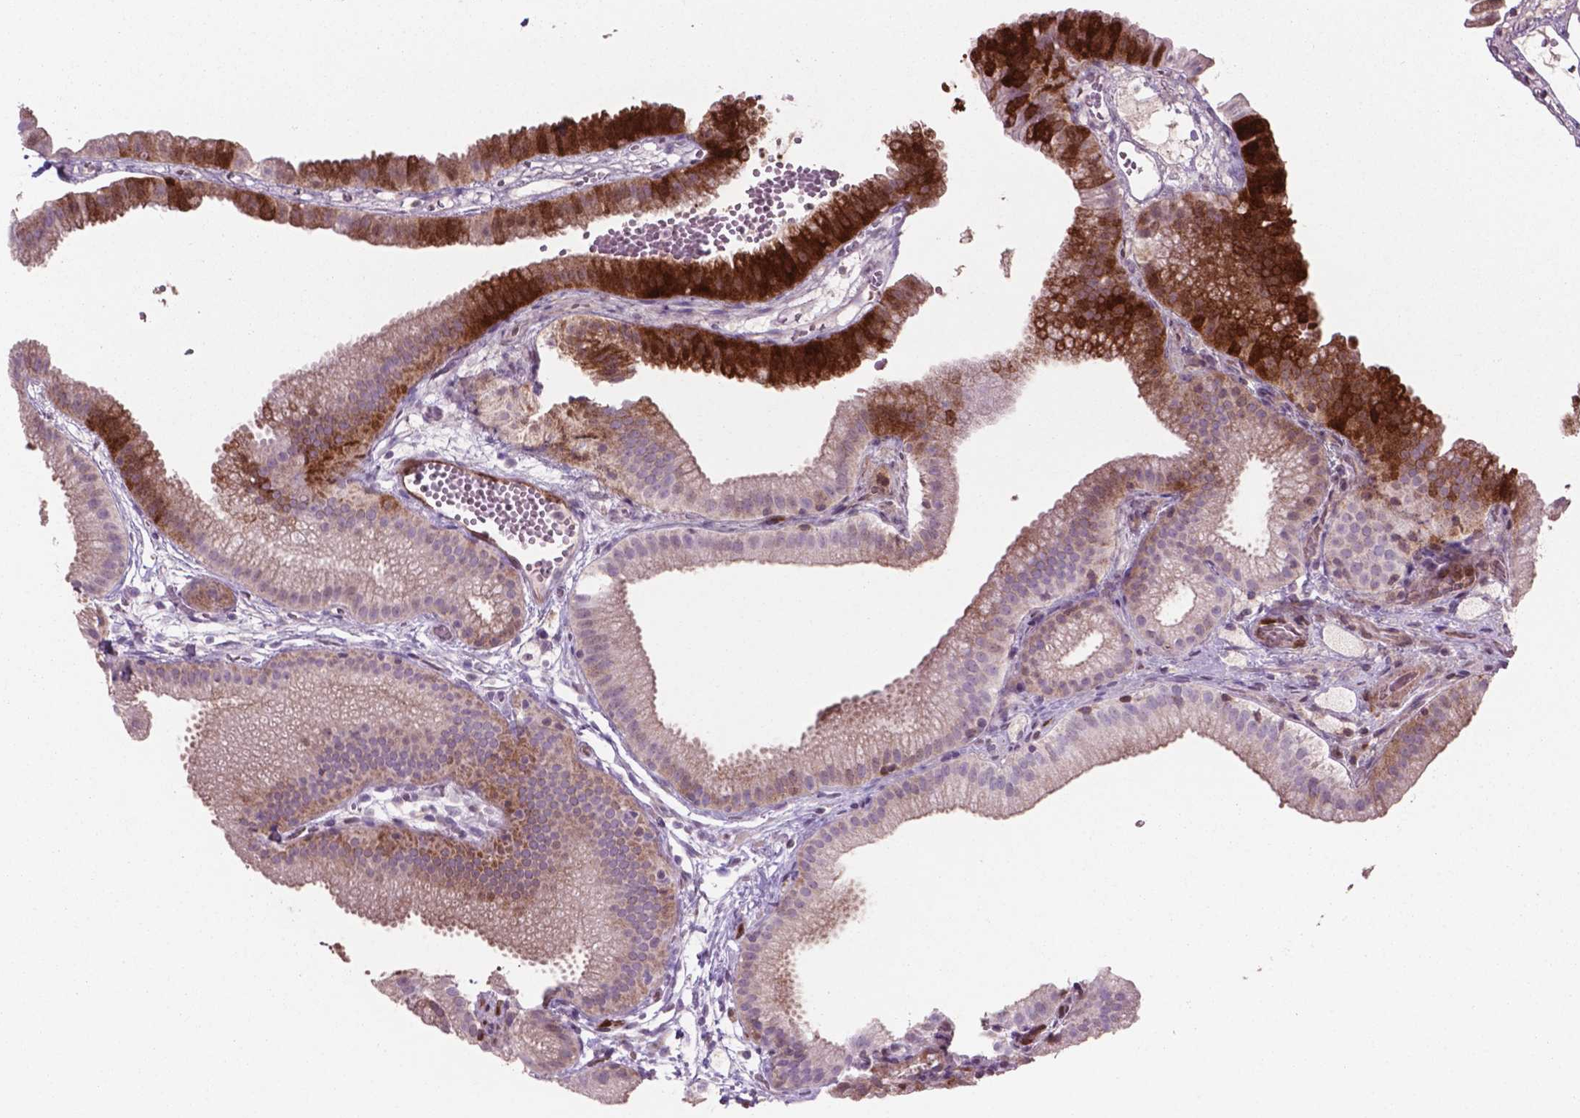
{"staining": {"intensity": "strong", "quantity": "25%-75%", "location": "cytoplasmic/membranous"}, "tissue": "gallbladder", "cell_type": "Glandular cells", "image_type": "normal", "snomed": [{"axis": "morphology", "description": "Normal tissue, NOS"}, {"axis": "topography", "description": "Gallbladder"}], "caption": "High-power microscopy captured an immunohistochemistry image of benign gallbladder, revealing strong cytoplasmic/membranous expression in about 25%-75% of glandular cells.", "gene": "LDHA", "patient": {"sex": "female", "age": 63}}